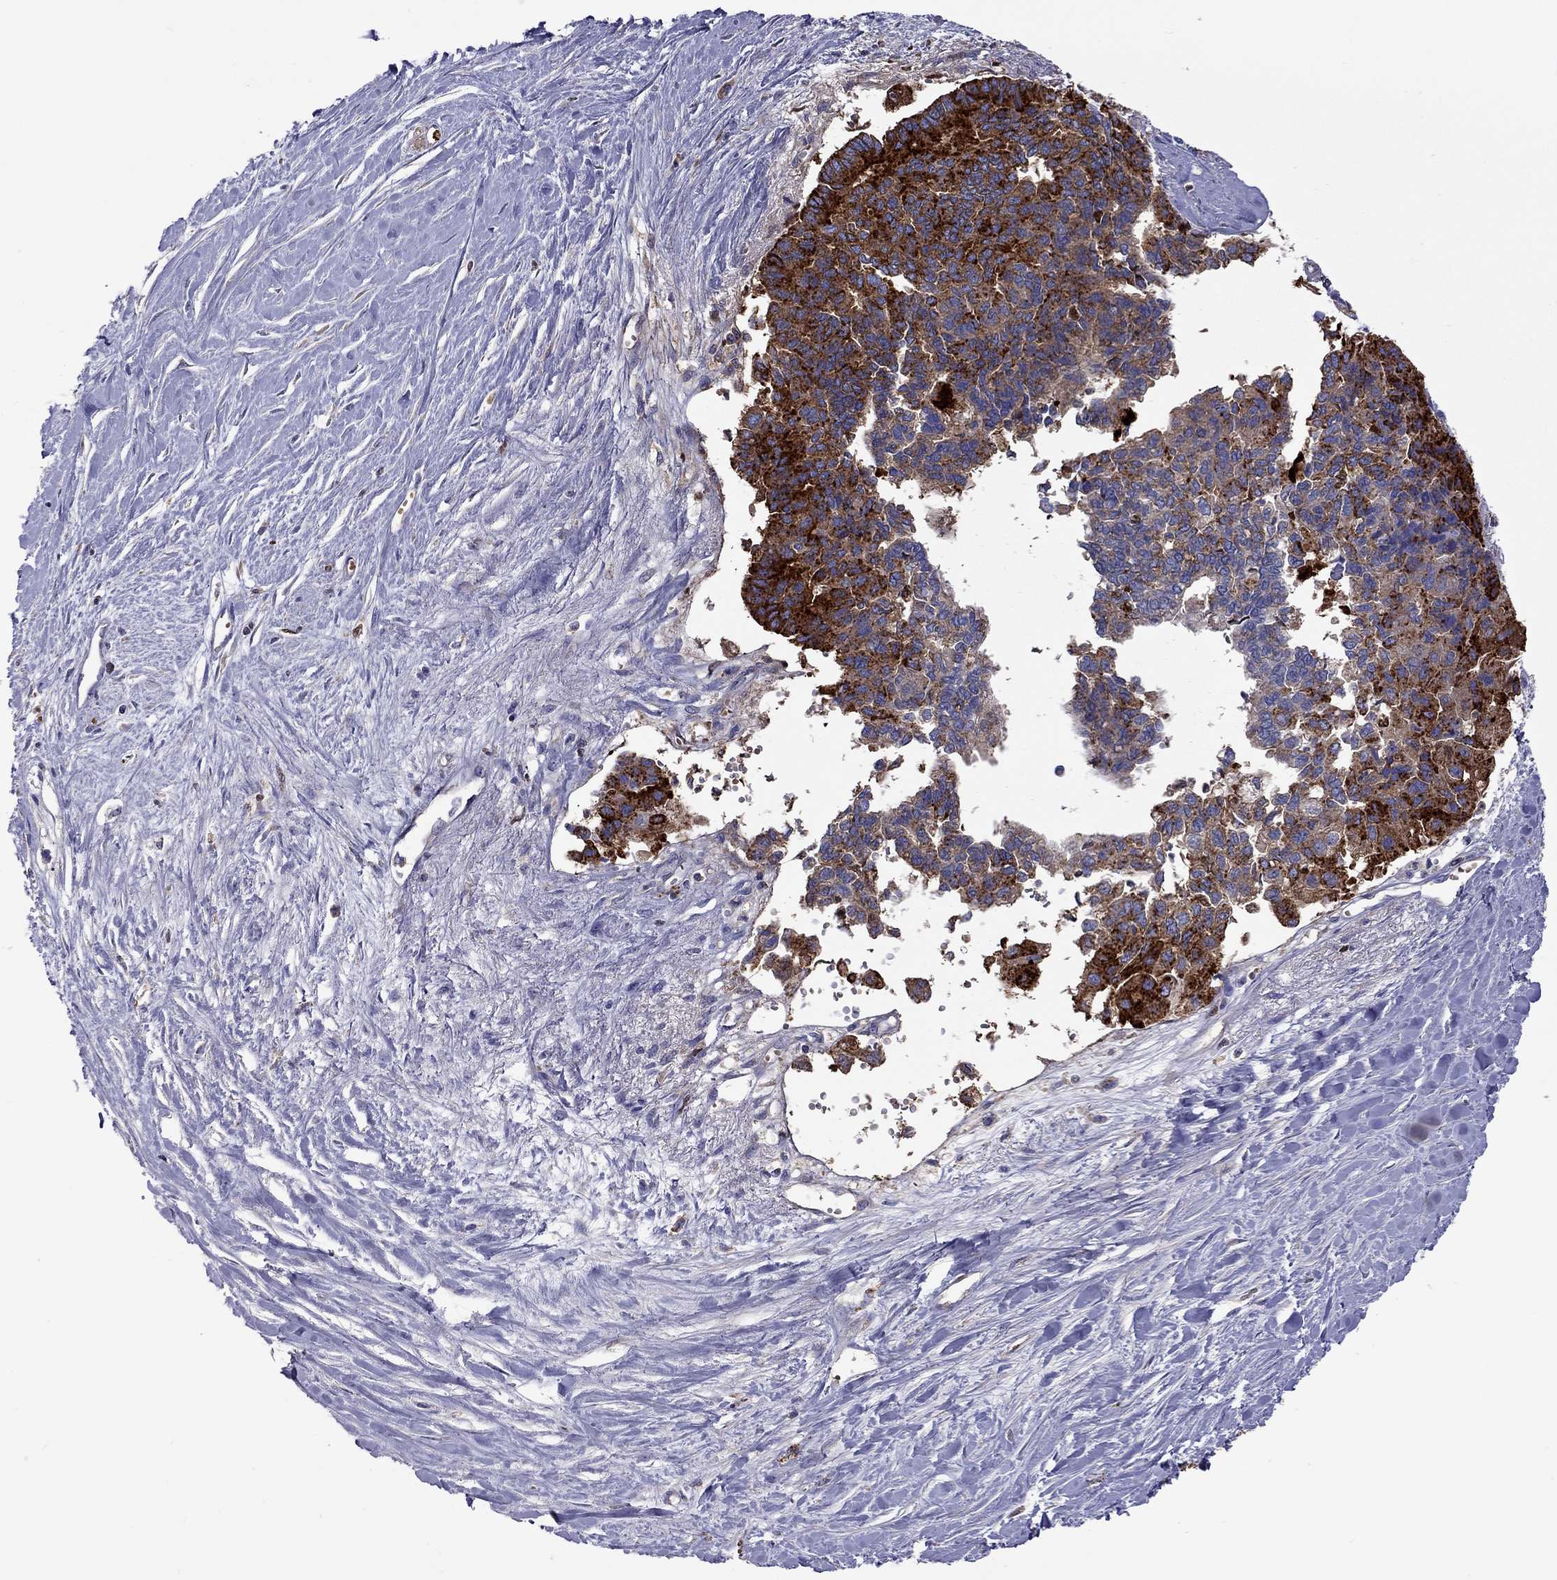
{"staining": {"intensity": "strong", "quantity": "25%-75%", "location": "cytoplasmic/membranous"}, "tissue": "pancreatic cancer", "cell_type": "Tumor cells", "image_type": "cancer", "snomed": [{"axis": "morphology", "description": "Adenocarcinoma, NOS"}, {"axis": "topography", "description": "Pancreas"}], "caption": "The image shows immunohistochemical staining of adenocarcinoma (pancreatic). There is strong cytoplasmic/membranous staining is seen in approximately 25%-75% of tumor cells. The staining was performed using DAB to visualize the protein expression in brown, while the nuclei were stained in blue with hematoxylin (Magnification: 20x).", "gene": "SERPINA3", "patient": {"sex": "female", "age": 50}}